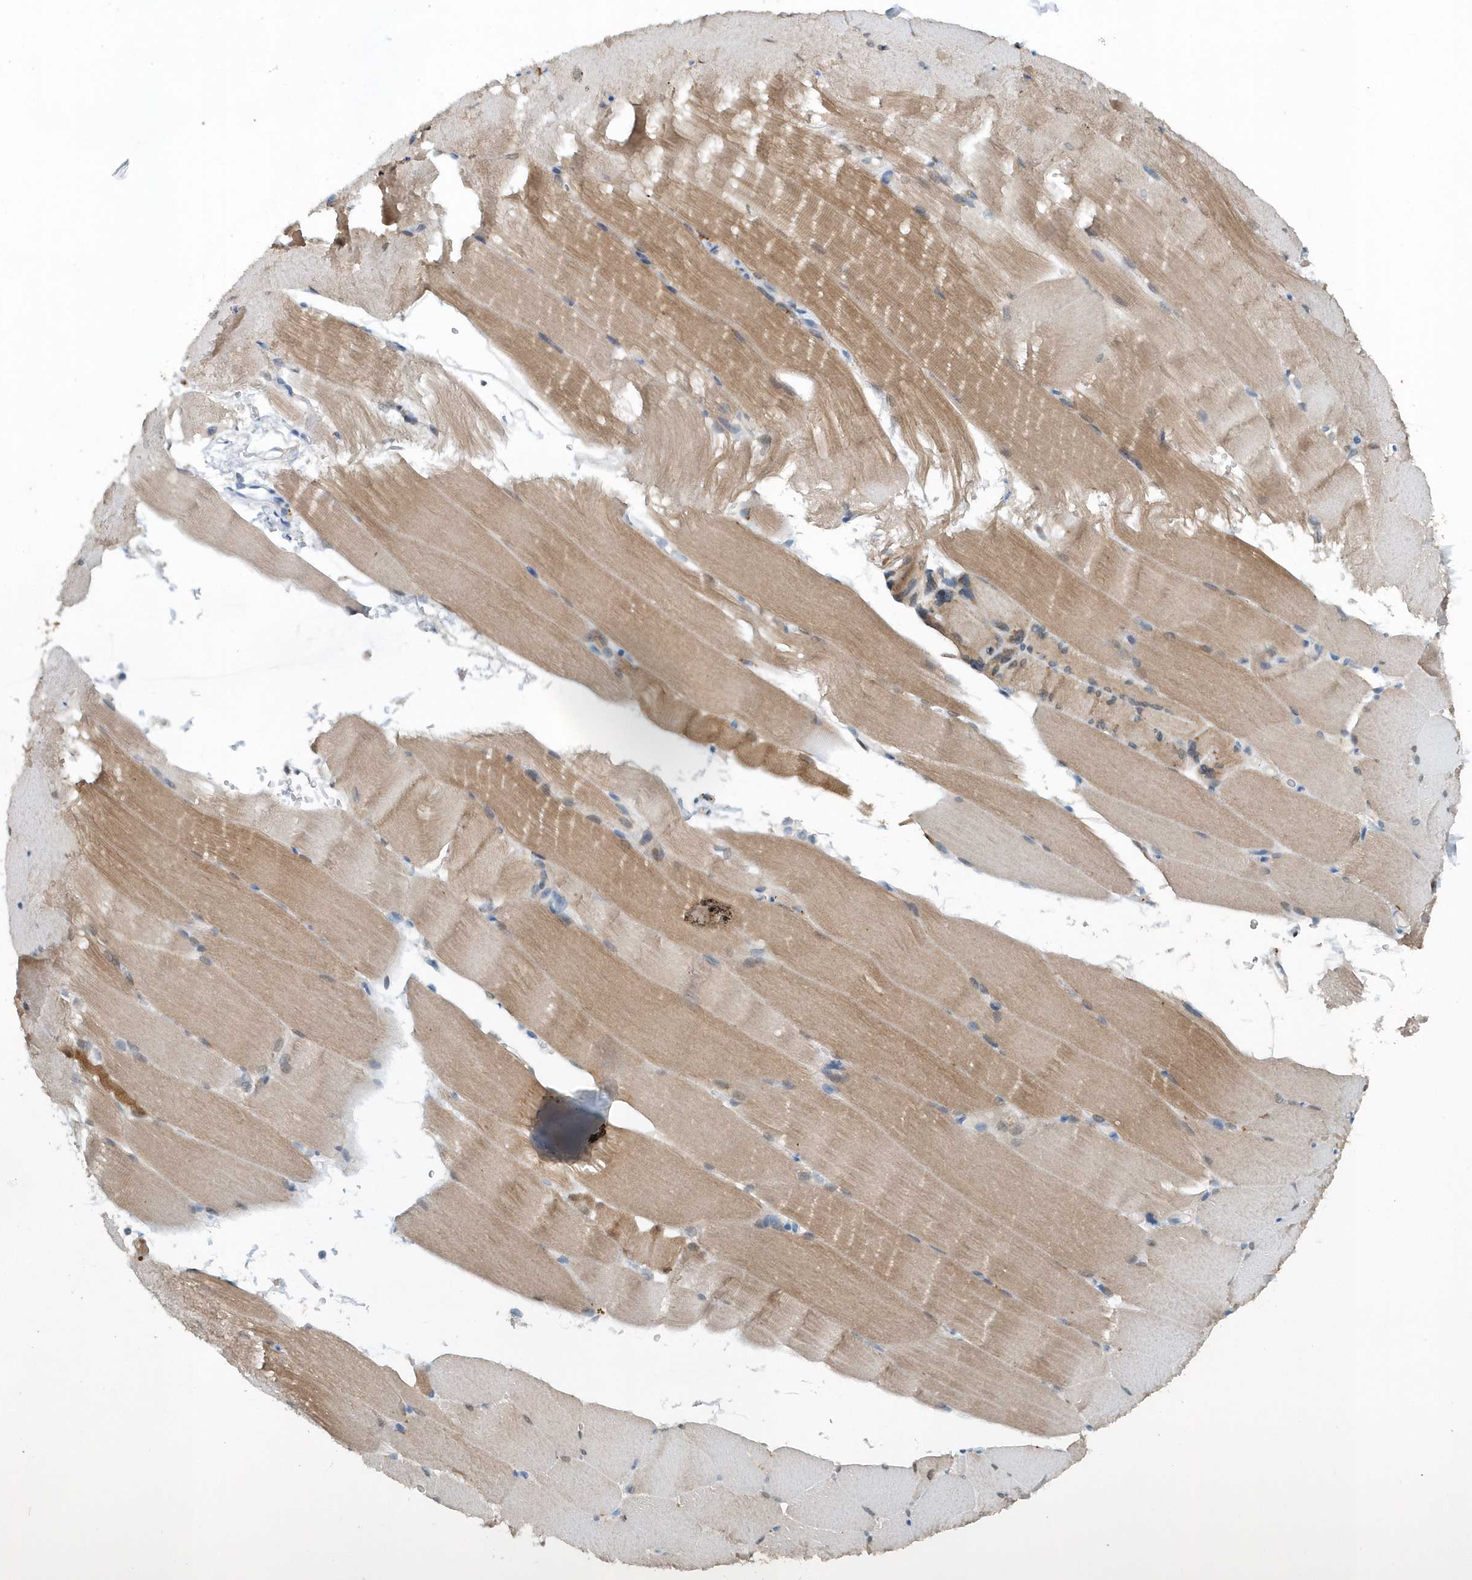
{"staining": {"intensity": "moderate", "quantity": "25%-75%", "location": "cytoplasmic/membranous"}, "tissue": "skeletal muscle", "cell_type": "Myocytes", "image_type": "normal", "snomed": [{"axis": "morphology", "description": "Normal tissue, NOS"}, {"axis": "topography", "description": "Skeletal muscle"}, {"axis": "topography", "description": "Parathyroid gland"}], "caption": "IHC (DAB) staining of benign skeletal muscle shows moderate cytoplasmic/membranous protein expression in about 25%-75% of myocytes.", "gene": "PFN2", "patient": {"sex": "female", "age": 37}}